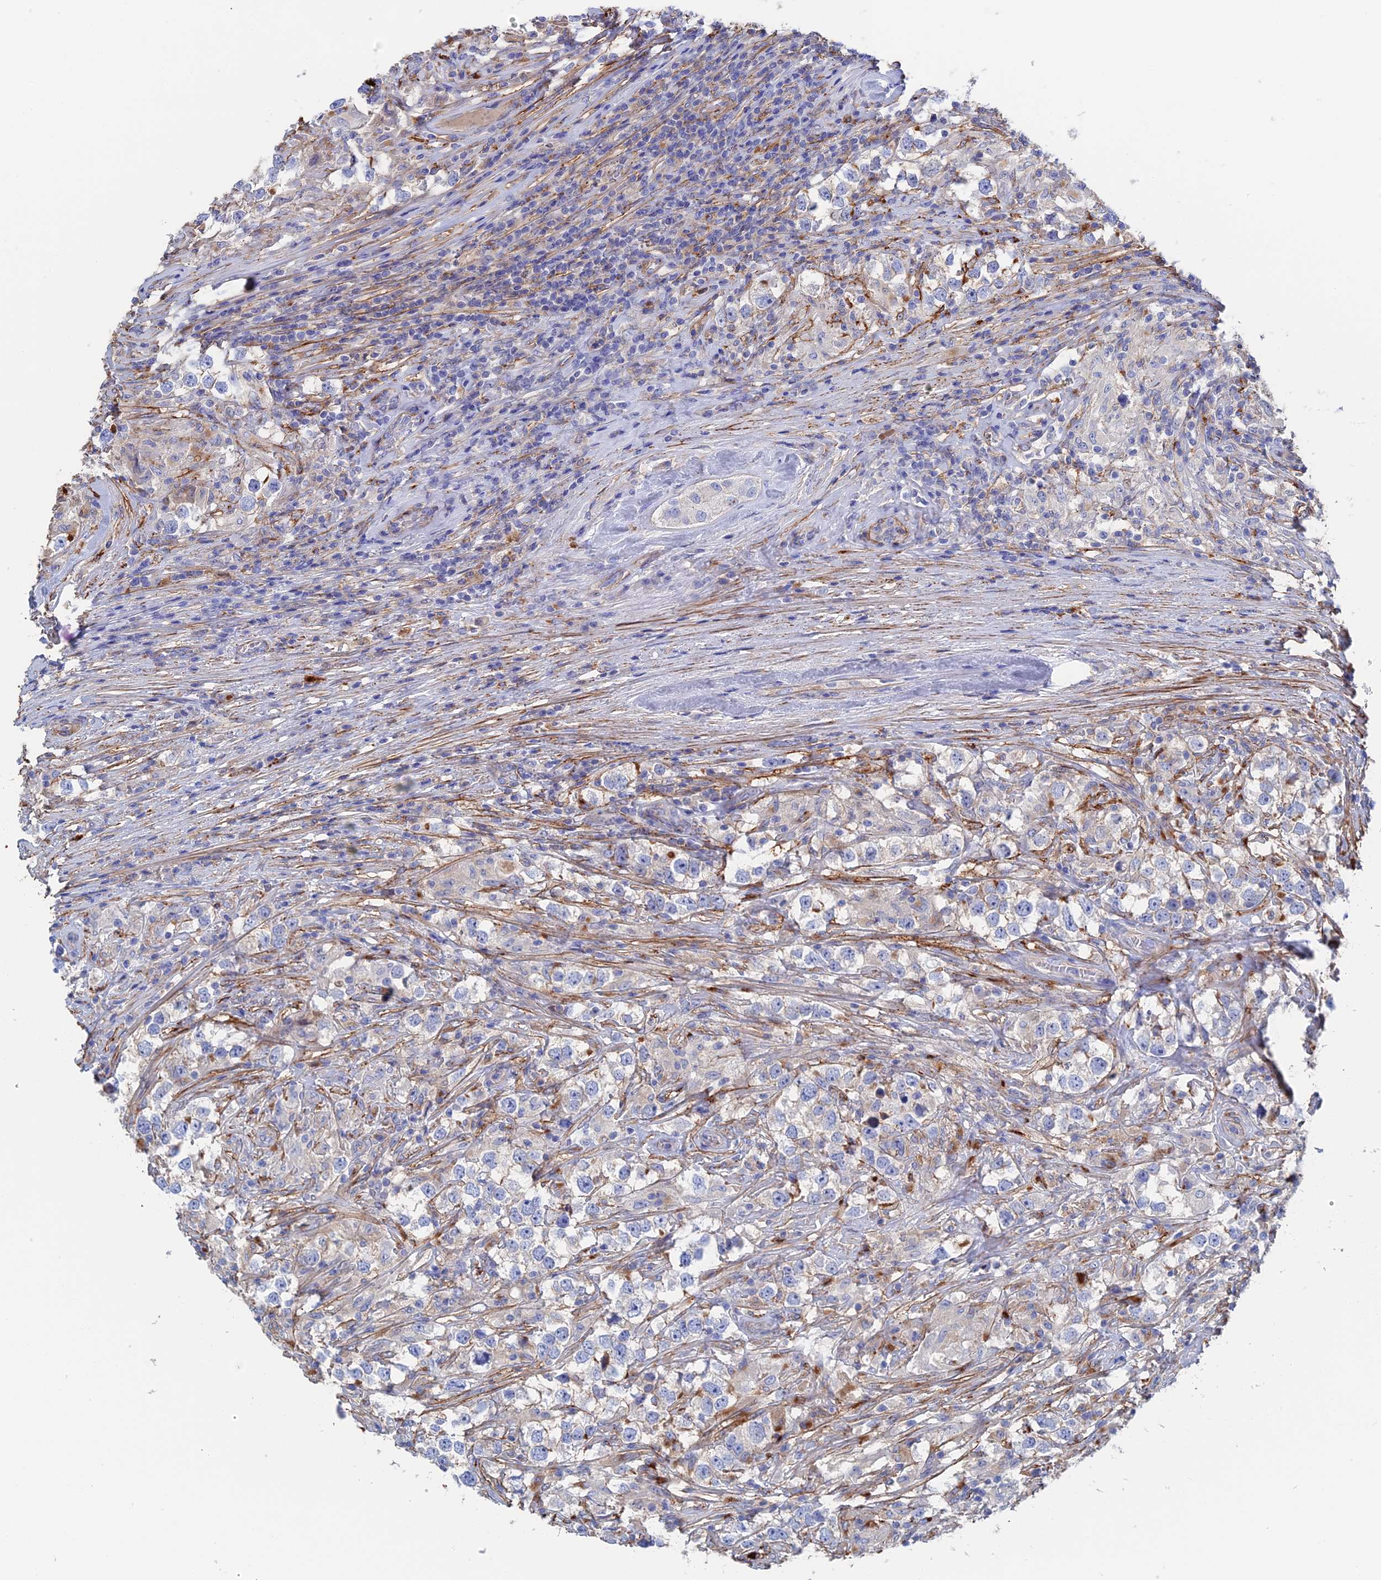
{"staining": {"intensity": "negative", "quantity": "none", "location": "none"}, "tissue": "testis cancer", "cell_type": "Tumor cells", "image_type": "cancer", "snomed": [{"axis": "morphology", "description": "Seminoma, NOS"}, {"axis": "topography", "description": "Testis"}], "caption": "IHC of testis cancer (seminoma) reveals no staining in tumor cells.", "gene": "STRA6", "patient": {"sex": "male", "age": 46}}